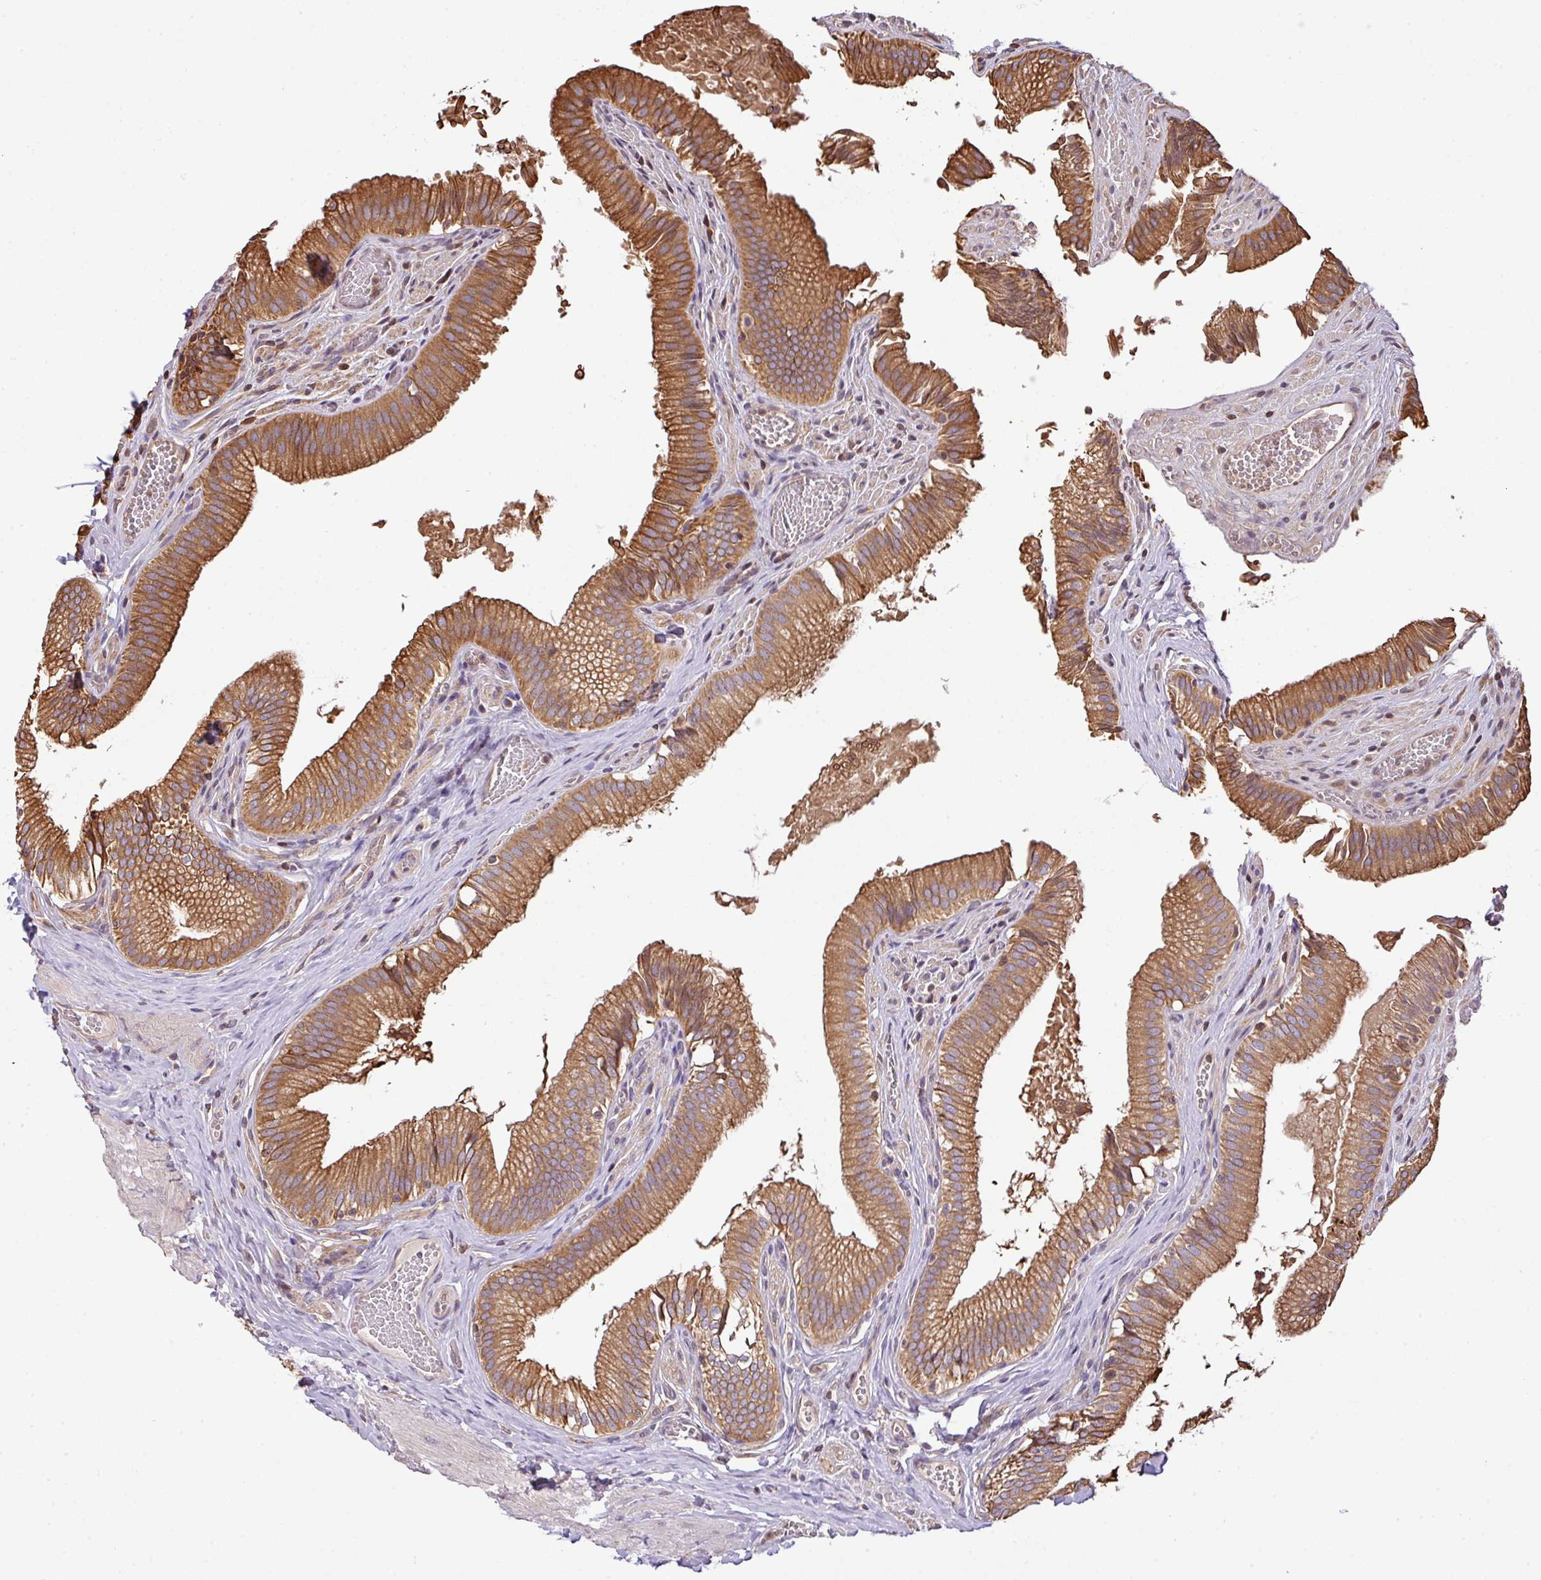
{"staining": {"intensity": "strong", "quantity": ">75%", "location": "cytoplasmic/membranous"}, "tissue": "gallbladder", "cell_type": "Glandular cells", "image_type": "normal", "snomed": [{"axis": "morphology", "description": "Normal tissue, NOS"}, {"axis": "topography", "description": "Gallbladder"}, {"axis": "topography", "description": "Peripheral nerve tissue"}], "caption": "Immunohistochemistry of benign gallbladder shows high levels of strong cytoplasmic/membranous staining in approximately >75% of glandular cells. (DAB = brown stain, brightfield microscopy at high magnification).", "gene": "VENTX", "patient": {"sex": "male", "age": 17}}